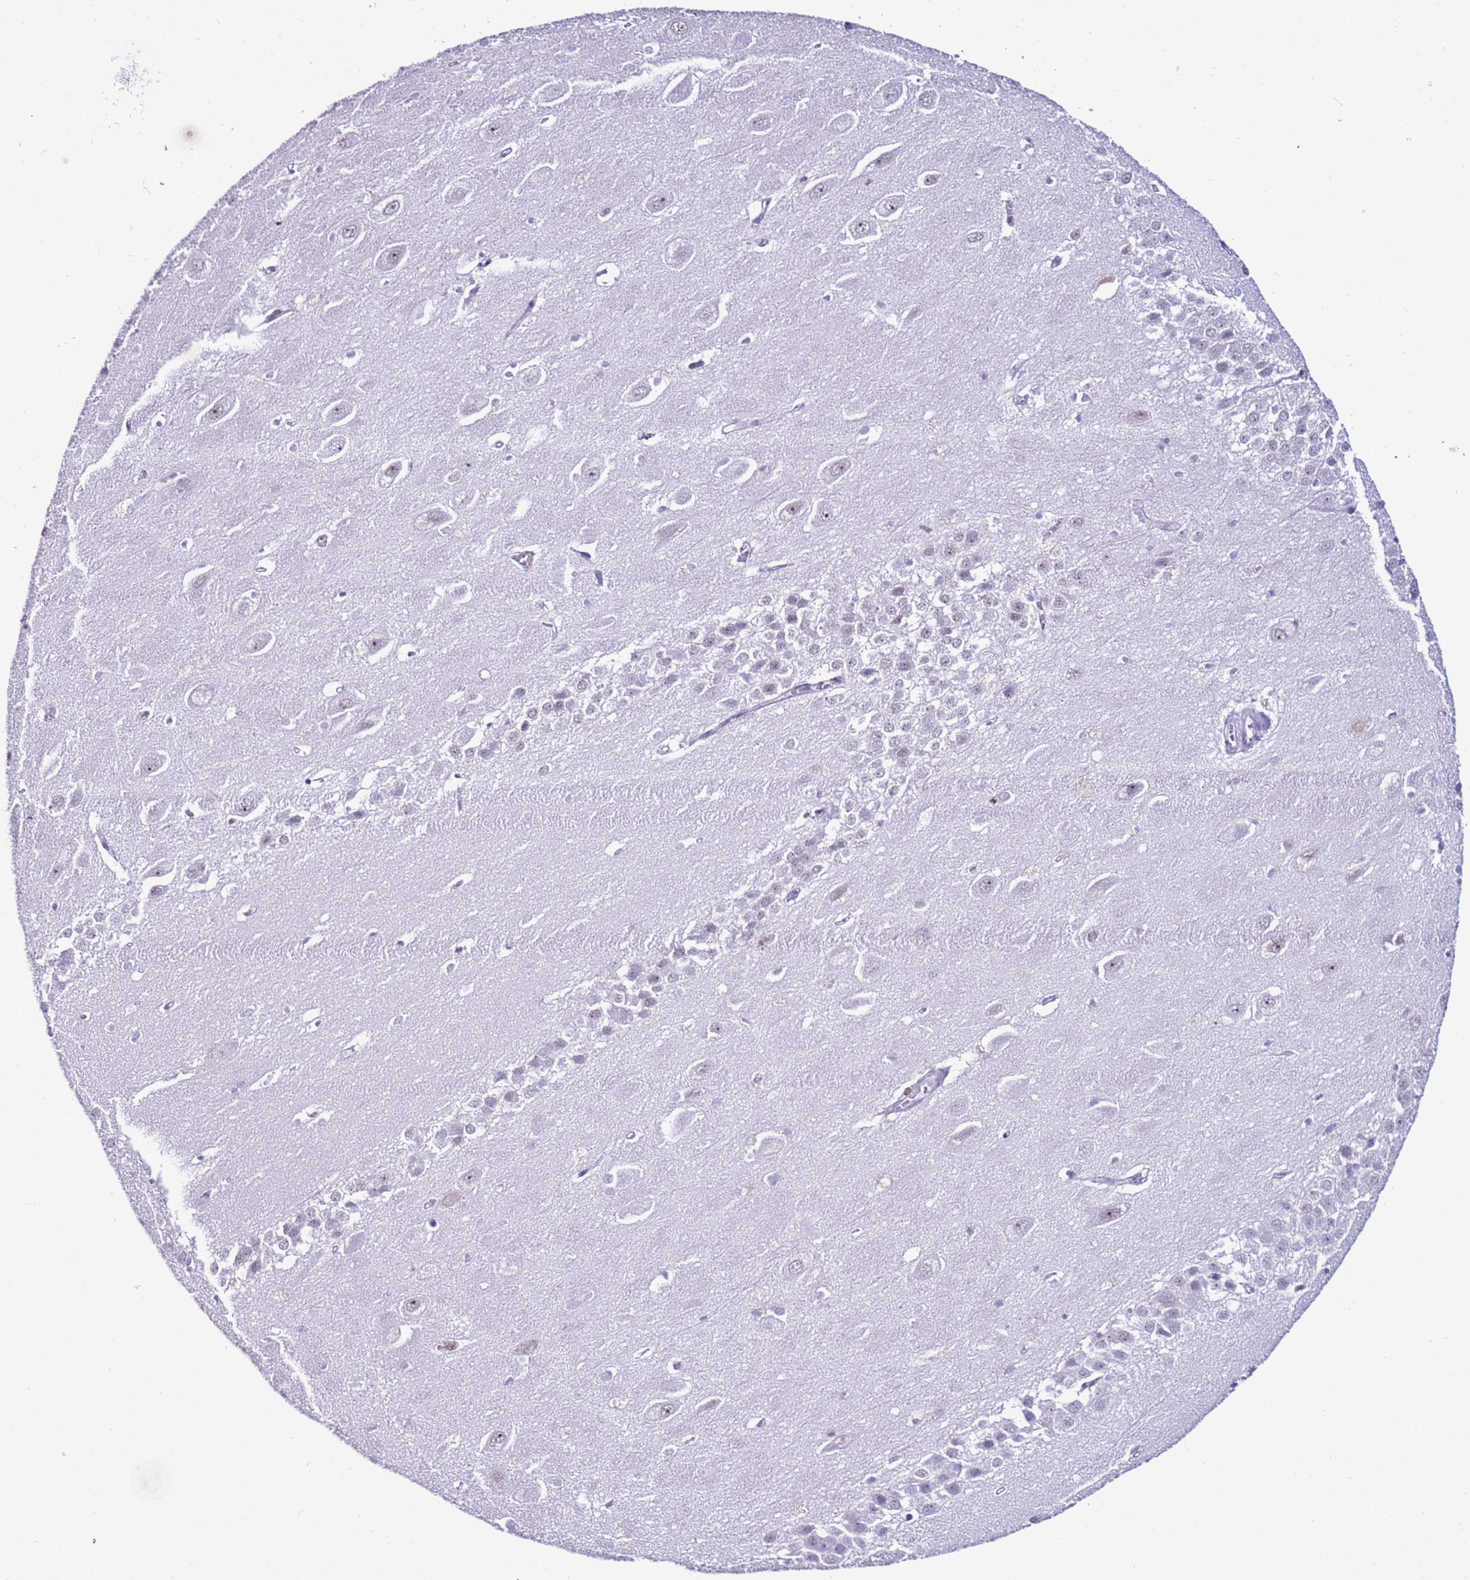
{"staining": {"intensity": "negative", "quantity": "none", "location": "none"}, "tissue": "hippocampus", "cell_type": "Glial cells", "image_type": "normal", "snomed": [{"axis": "morphology", "description": "Normal tissue, NOS"}, {"axis": "topography", "description": "Hippocampus"}], "caption": "IHC of normal human hippocampus displays no expression in glial cells.", "gene": "DHX15", "patient": {"sex": "female", "age": 64}}